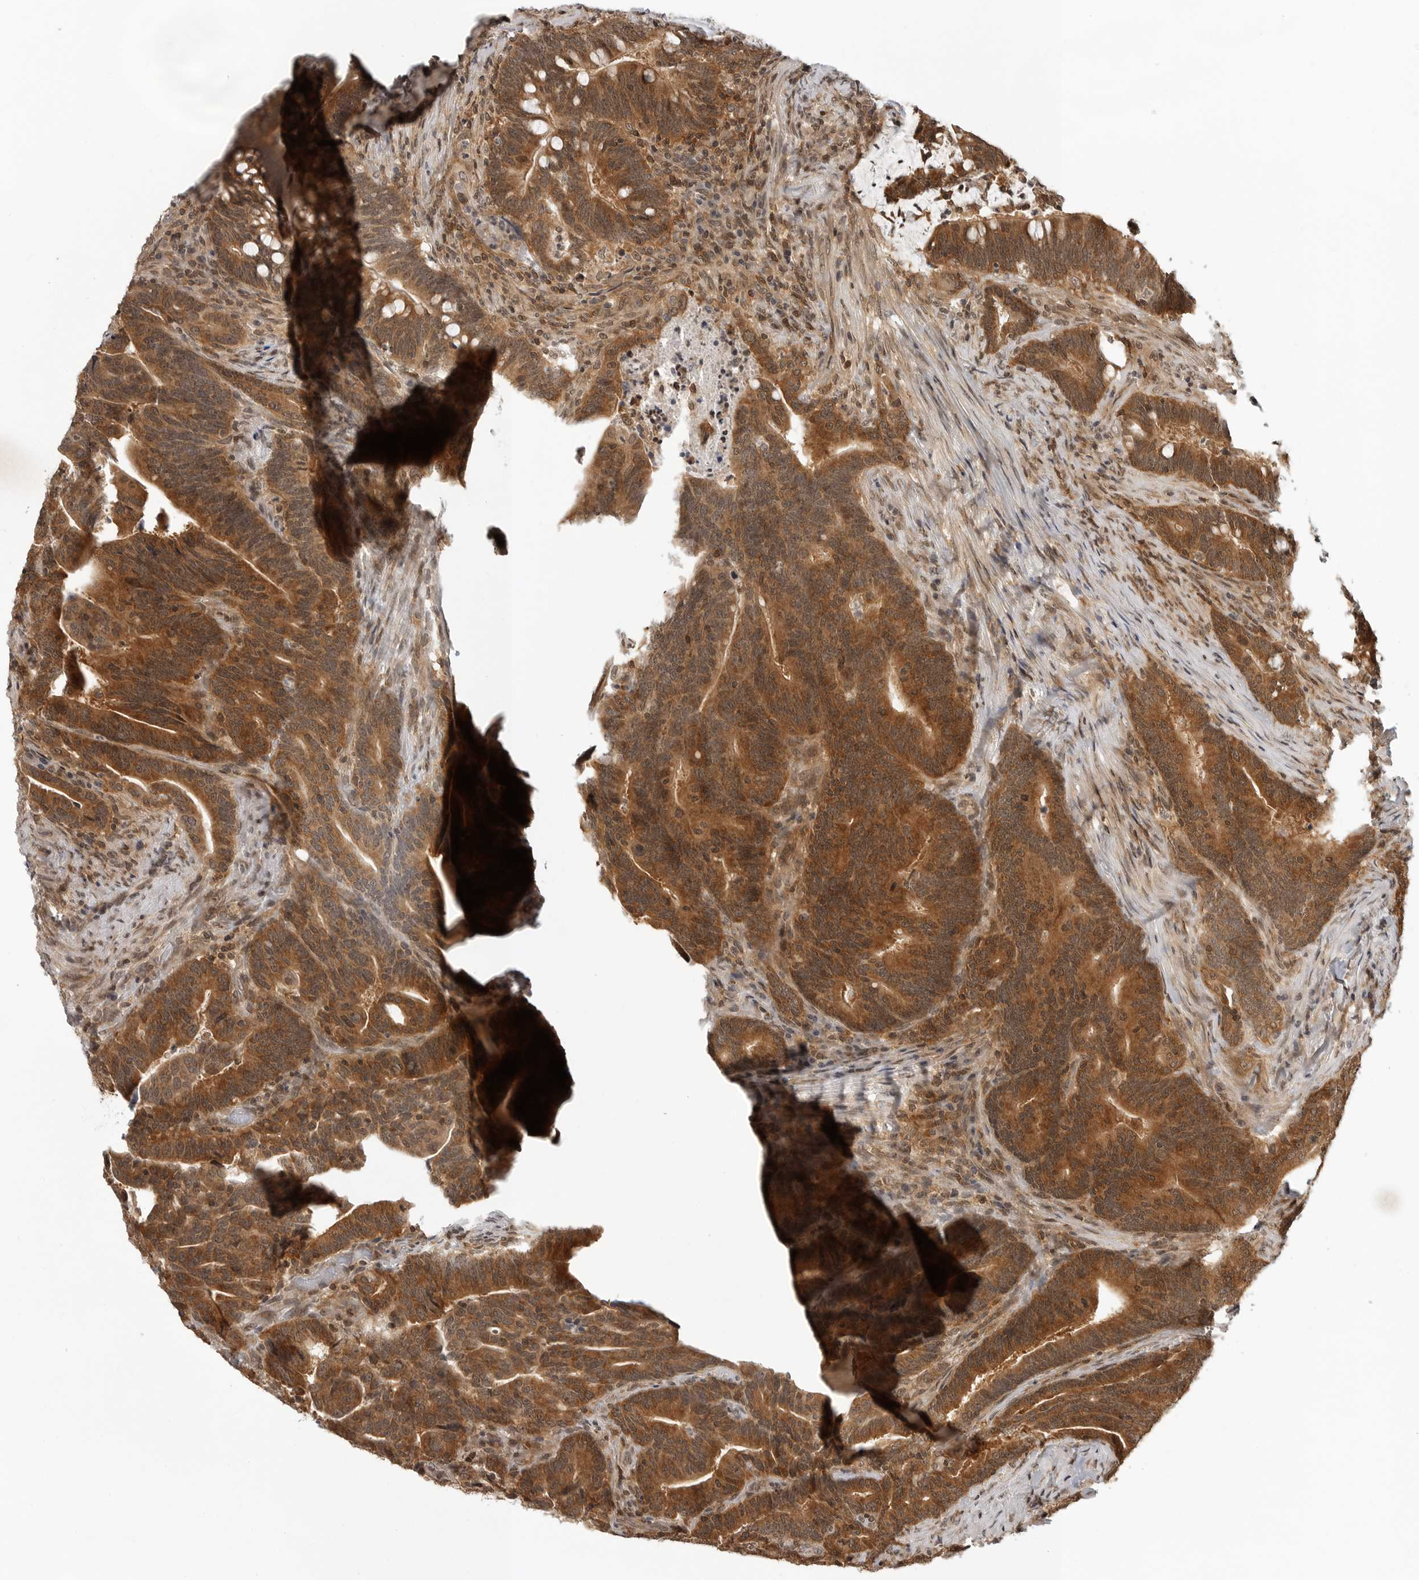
{"staining": {"intensity": "strong", "quantity": ">75%", "location": "cytoplasmic/membranous"}, "tissue": "colorectal cancer", "cell_type": "Tumor cells", "image_type": "cancer", "snomed": [{"axis": "morphology", "description": "Adenocarcinoma, NOS"}, {"axis": "topography", "description": "Colon"}], "caption": "High-magnification brightfield microscopy of colorectal cancer stained with DAB (3,3'-diaminobenzidine) (brown) and counterstained with hematoxylin (blue). tumor cells exhibit strong cytoplasmic/membranous positivity is identified in about>75% of cells. (DAB (3,3'-diaminobenzidine) = brown stain, brightfield microscopy at high magnification).", "gene": "SZRD1", "patient": {"sex": "female", "age": 66}}